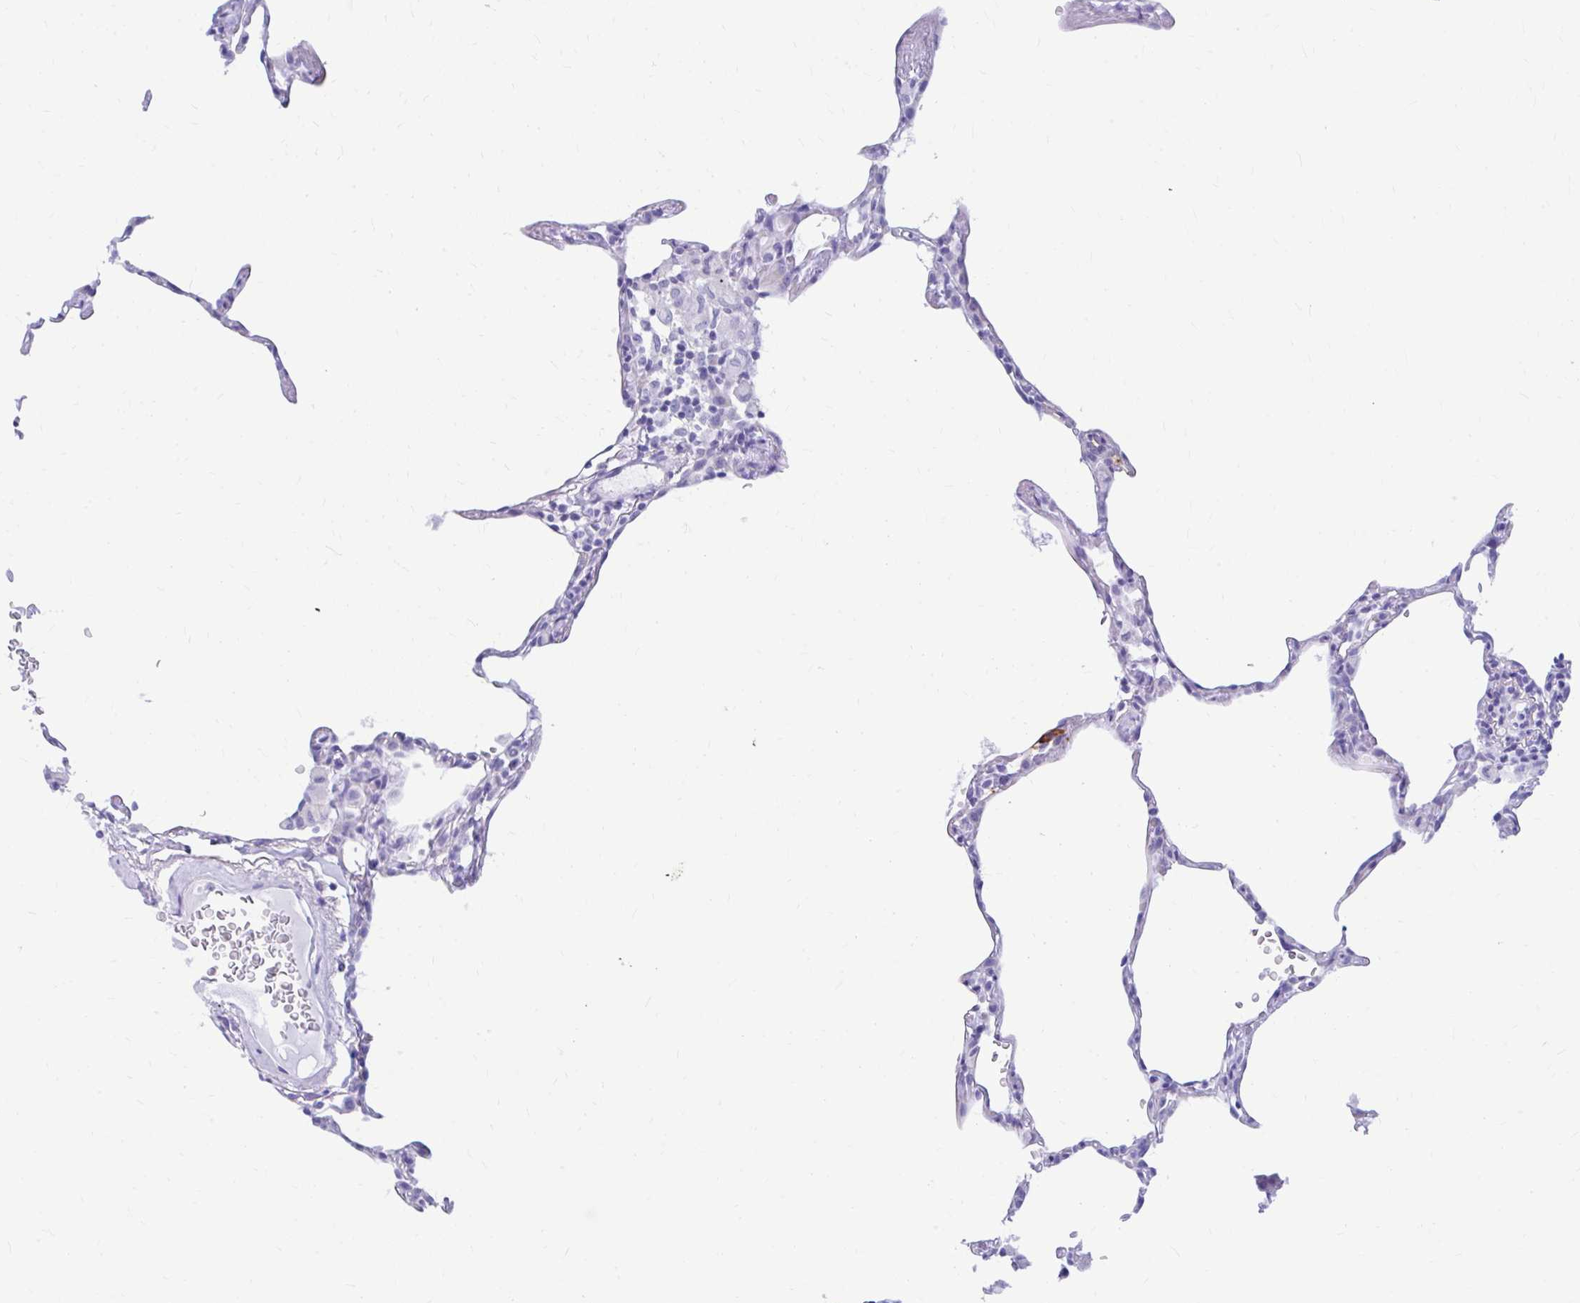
{"staining": {"intensity": "negative", "quantity": "none", "location": "none"}, "tissue": "lung", "cell_type": "Alveolar cells", "image_type": "normal", "snomed": [{"axis": "morphology", "description": "Normal tissue, NOS"}, {"axis": "topography", "description": "Lung"}], "caption": "IHC image of benign lung: lung stained with DAB (3,3'-diaminobenzidine) exhibits no significant protein staining in alveolar cells.", "gene": "NSG2", "patient": {"sex": "female", "age": 57}}